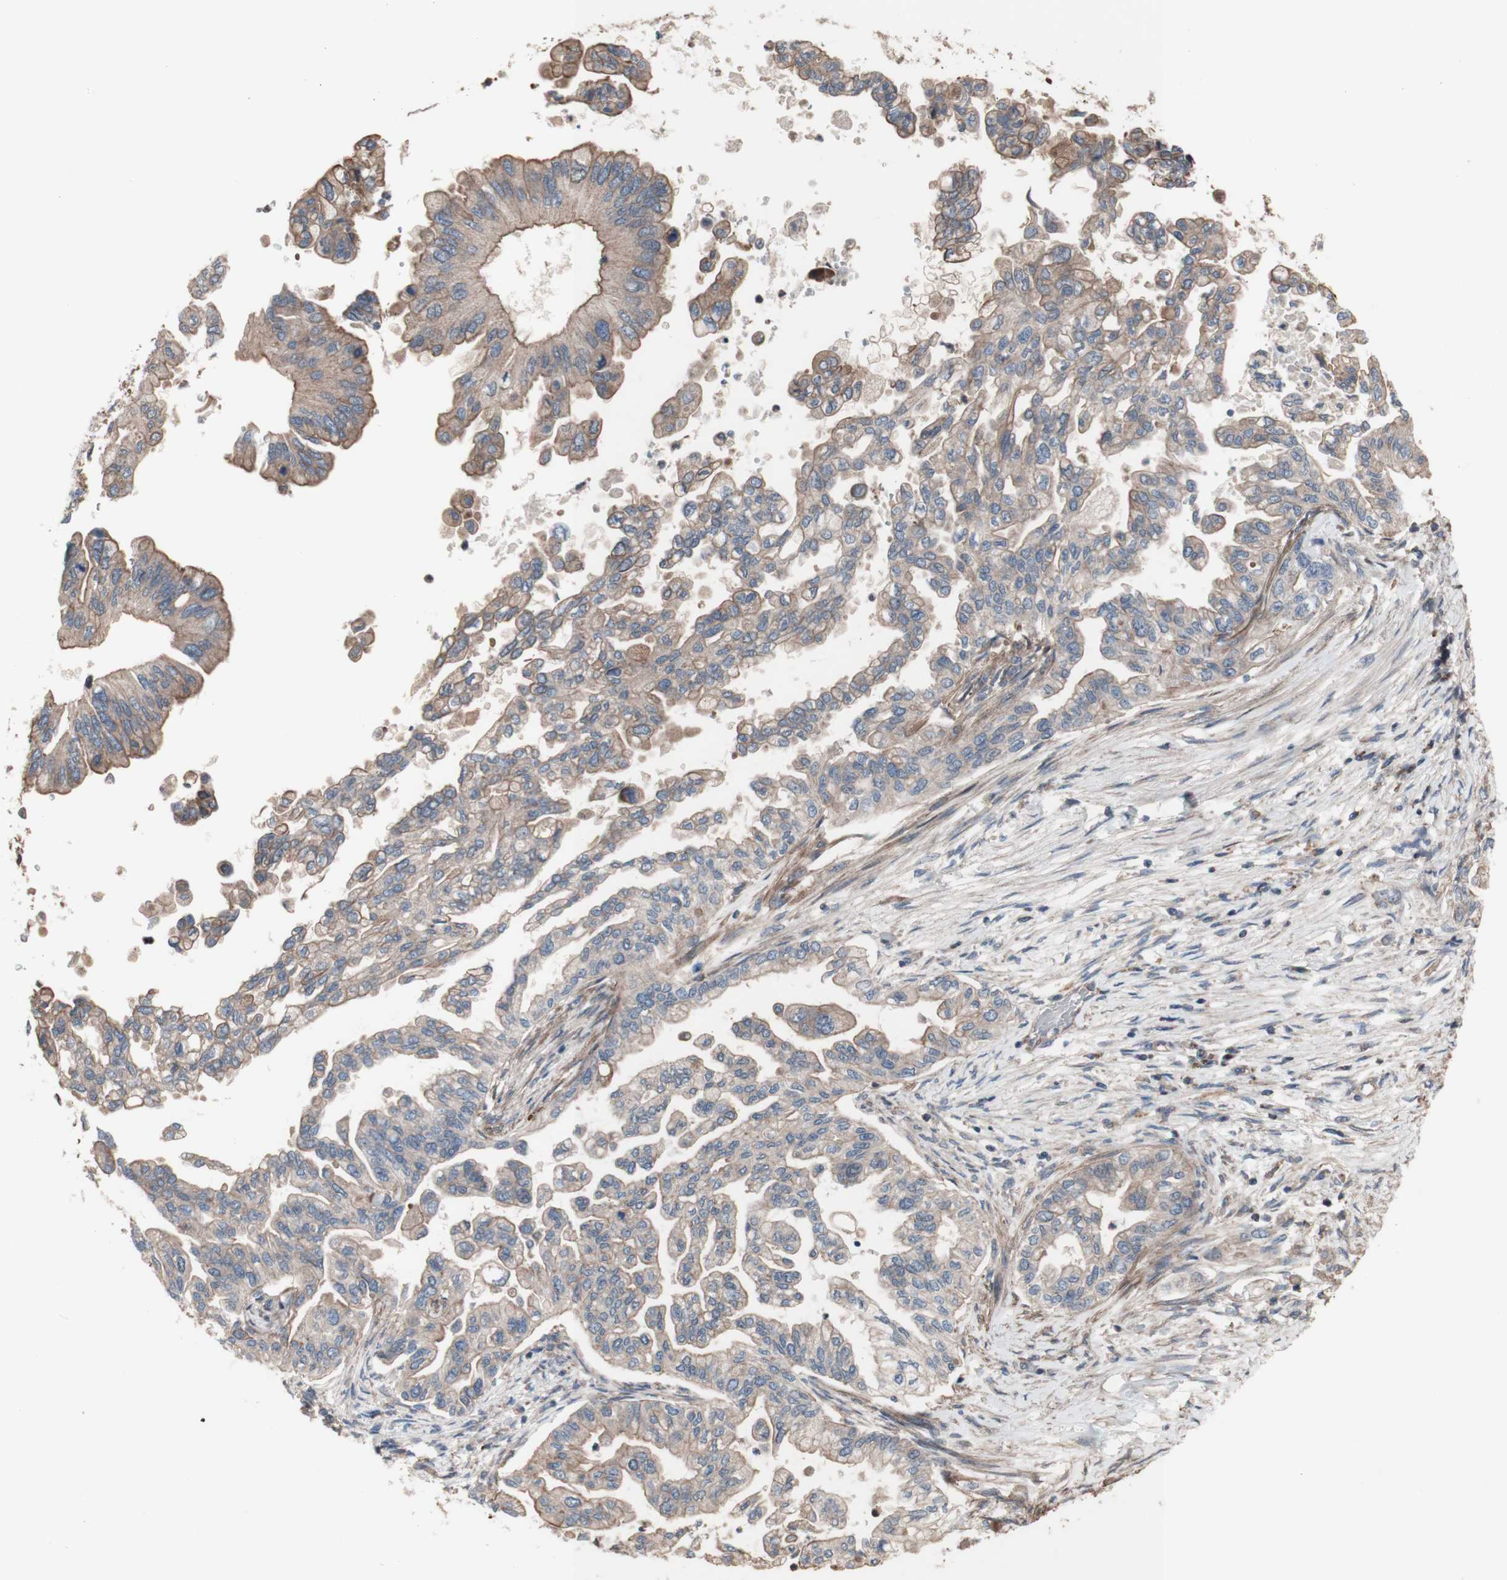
{"staining": {"intensity": "weak", "quantity": ">75%", "location": "cytoplasmic/membranous"}, "tissue": "pancreatic cancer", "cell_type": "Tumor cells", "image_type": "cancer", "snomed": [{"axis": "morphology", "description": "Normal tissue, NOS"}, {"axis": "topography", "description": "Pancreas"}], "caption": "Human pancreatic cancer stained with a protein marker reveals weak staining in tumor cells.", "gene": "COPB1", "patient": {"sex": "male", "age": 42}}